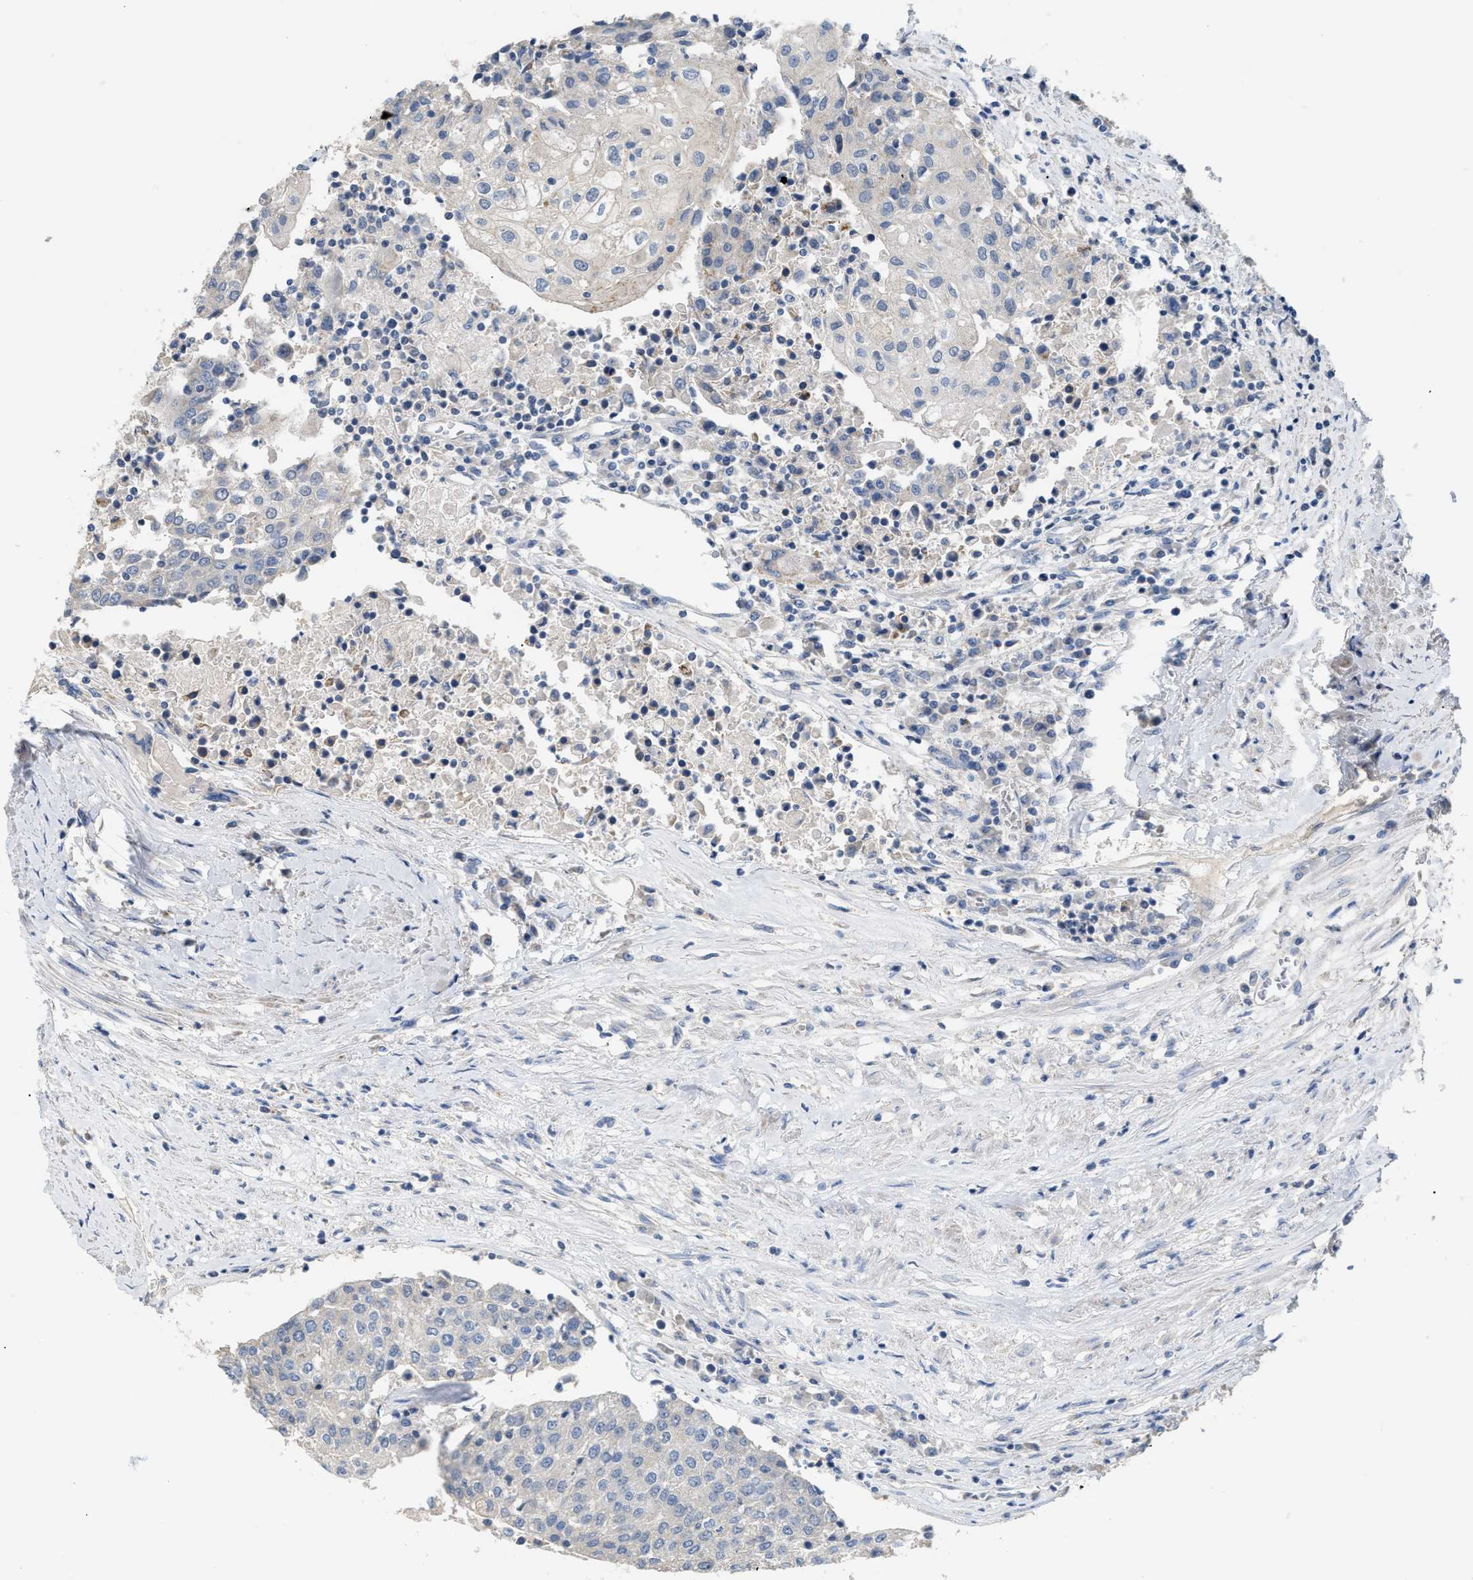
{"staining": {"intensity": "negative", "quantity": "none", "location": "none"}, "tissue": "urothelial cancer", "cell_type": "Tumor cells", "image_type": "cancer", "snomed": [{"axis": "morphology", "description": "Urothelial carcinoma, High grade"}, {"axis": "topography", "description": "Urinary bladder"}], "caption": "This is an immunohistochemistry (IHC) micrograph of urothelial carcinoma (high-grade). There is no positivity in tumor cells.", "gene": "DHX58", "patient": {"sex": "female", "age": 85}}